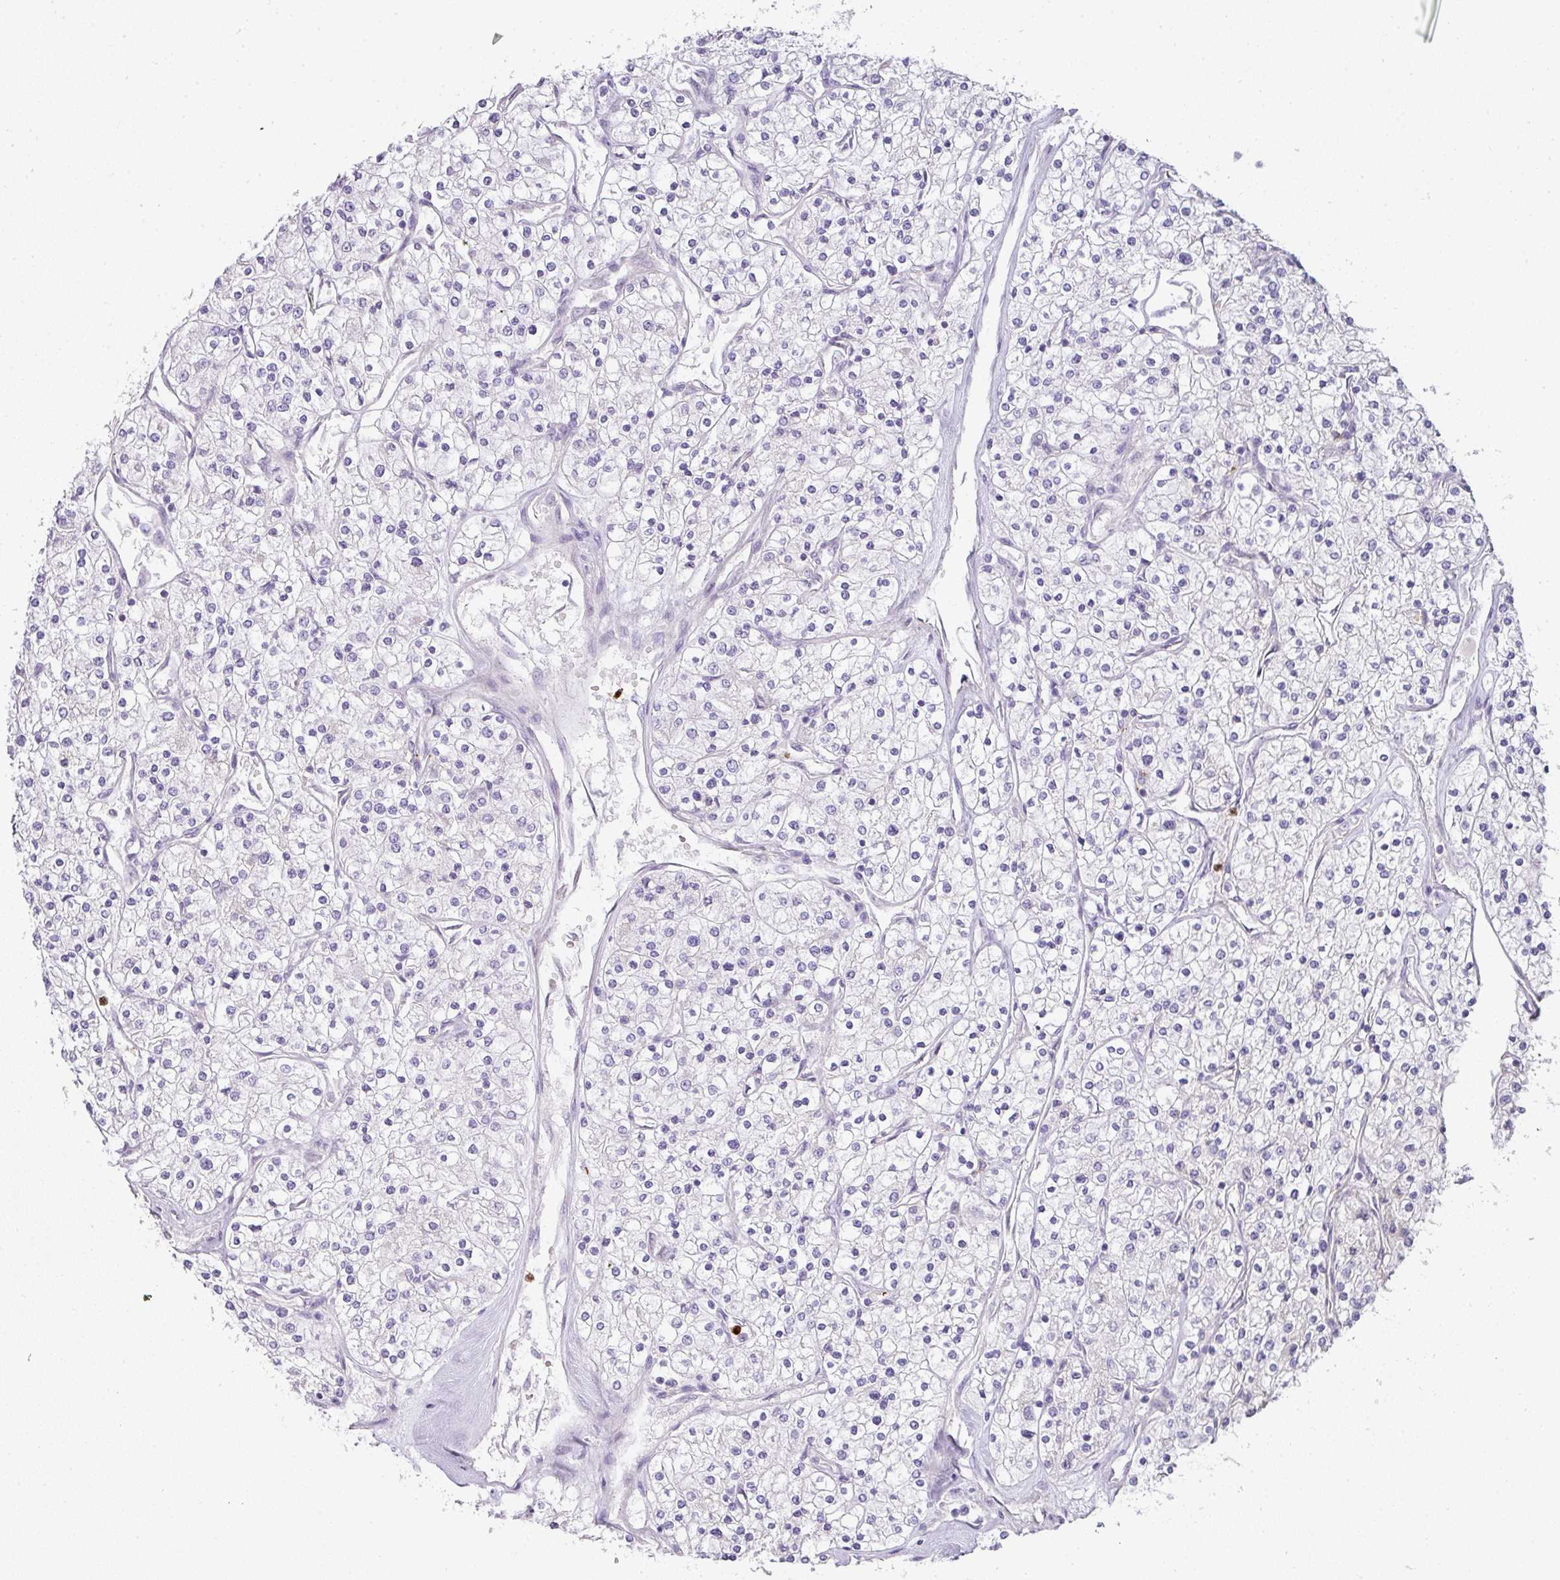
{"staining": {"intensity": "negative", "quantity": "none", "location": "none"}, "tissue": "renal cancer", "cell_type": "Tumor cells", "image_type": "cancer", "snomed": [{"axis": "morphology", "description": "Adenocarcinoma, NOS"}, {"axis": "topography", "description": "Kidney"}], "caption": "Immunohistochemical staining of adenocarcinoma (renal) demonstrates no significant staining in tumor cells. The staining is performed using DAB (3,3'-diaminobenzidine) brown chromogen with nuclei counter-stained in using hematoxylin.", "gene": "HHEX", "patient": {"sex": "male", "age": 80}}